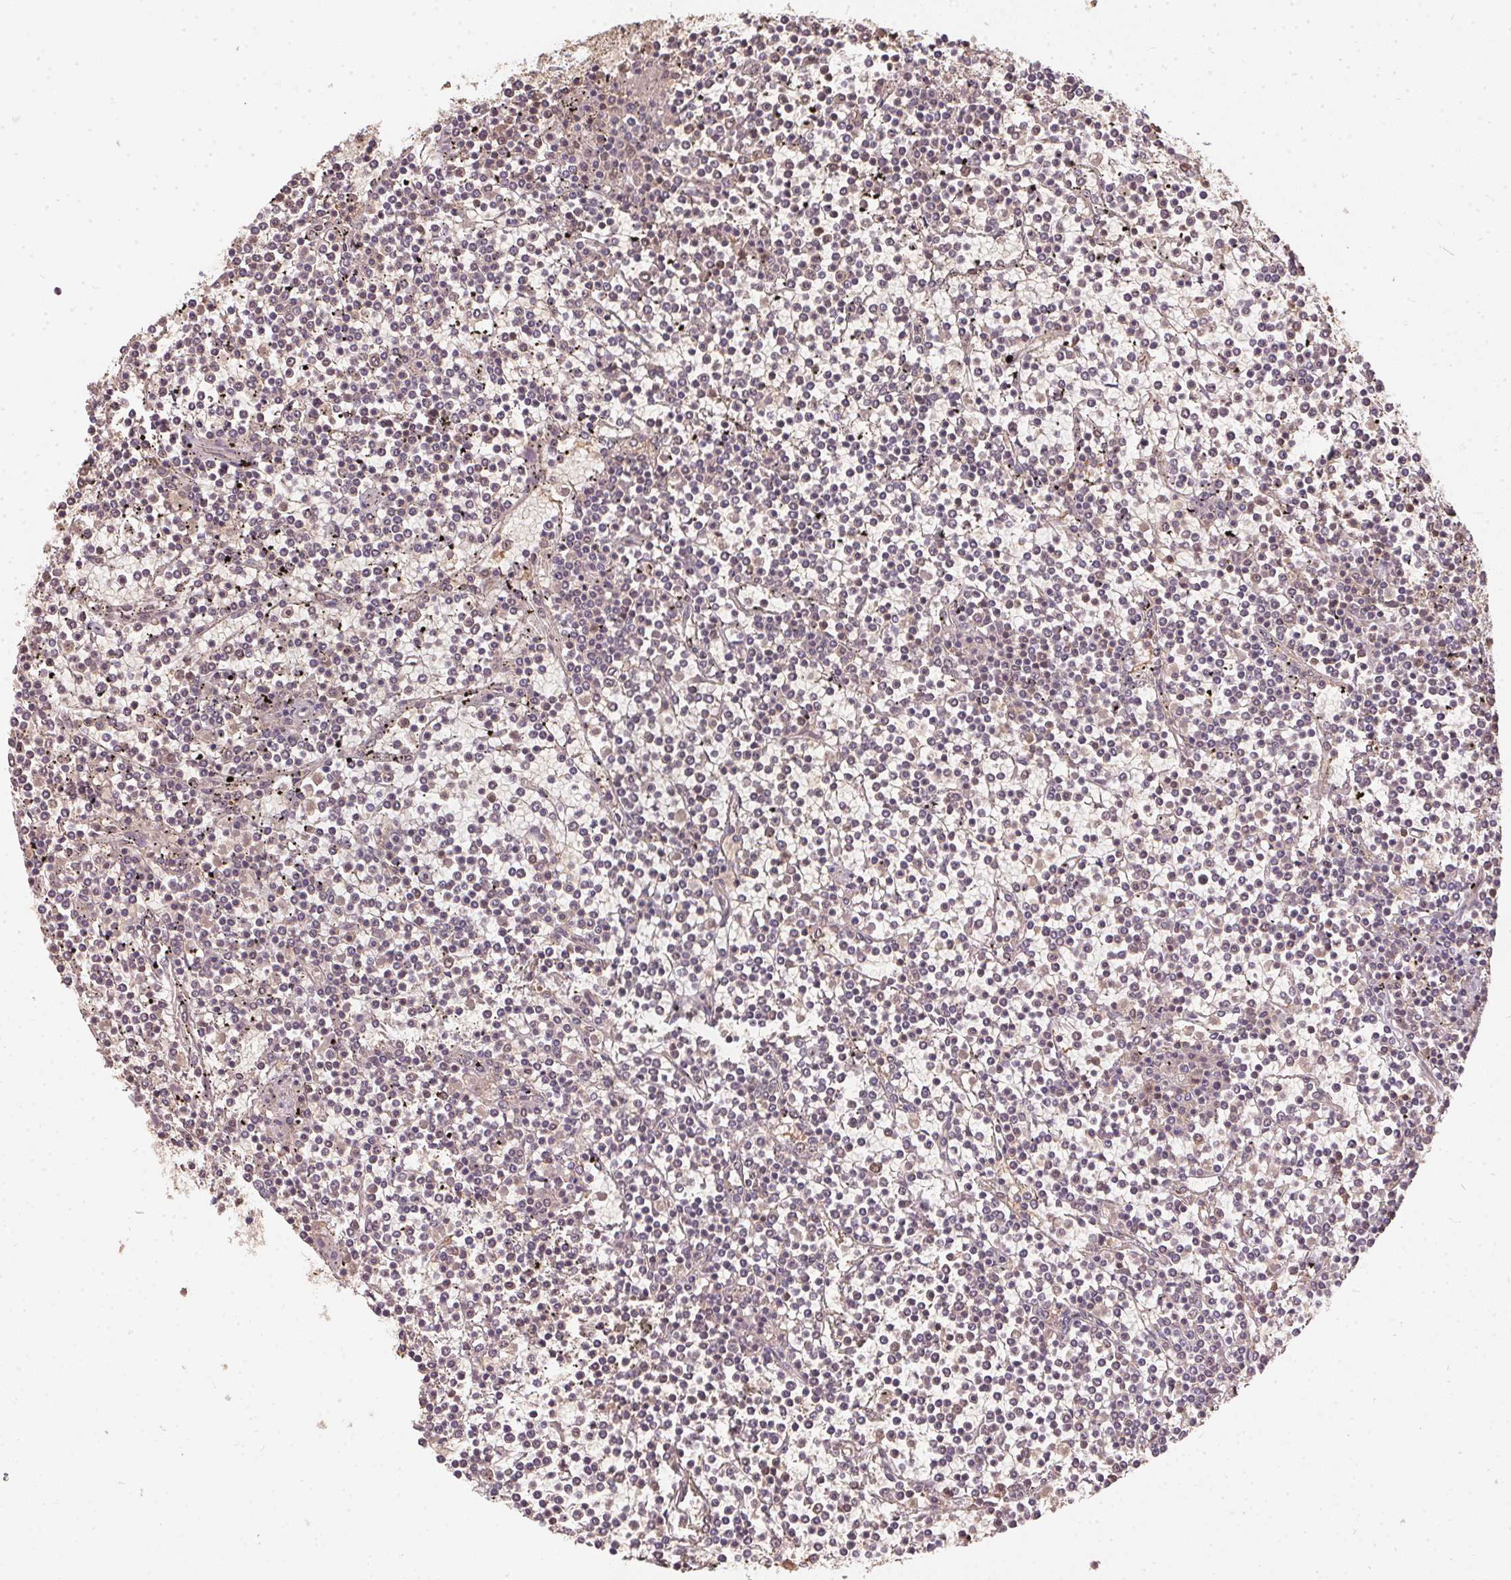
{"staining": {"intensity": "weak", "quantity": "<25%", "location": "cytoplasmic/membranous"}, "tissue": "lymphoma", "cell_type": "Tumor cells", "image_type": "cancer", "snomed": [{"axis": "morphology", "description": "Malignant lymphoma, non-Hodgkin's type, Low grade"}, {"axis": "topography", "description": "Spleen"}], "caption": "This is an immunohistochemistry photomicrograph of lymphoma. There is no positivity in tumor cells.", "gene": "BLMH", "patient": {"sex": "female", "age": 19}}